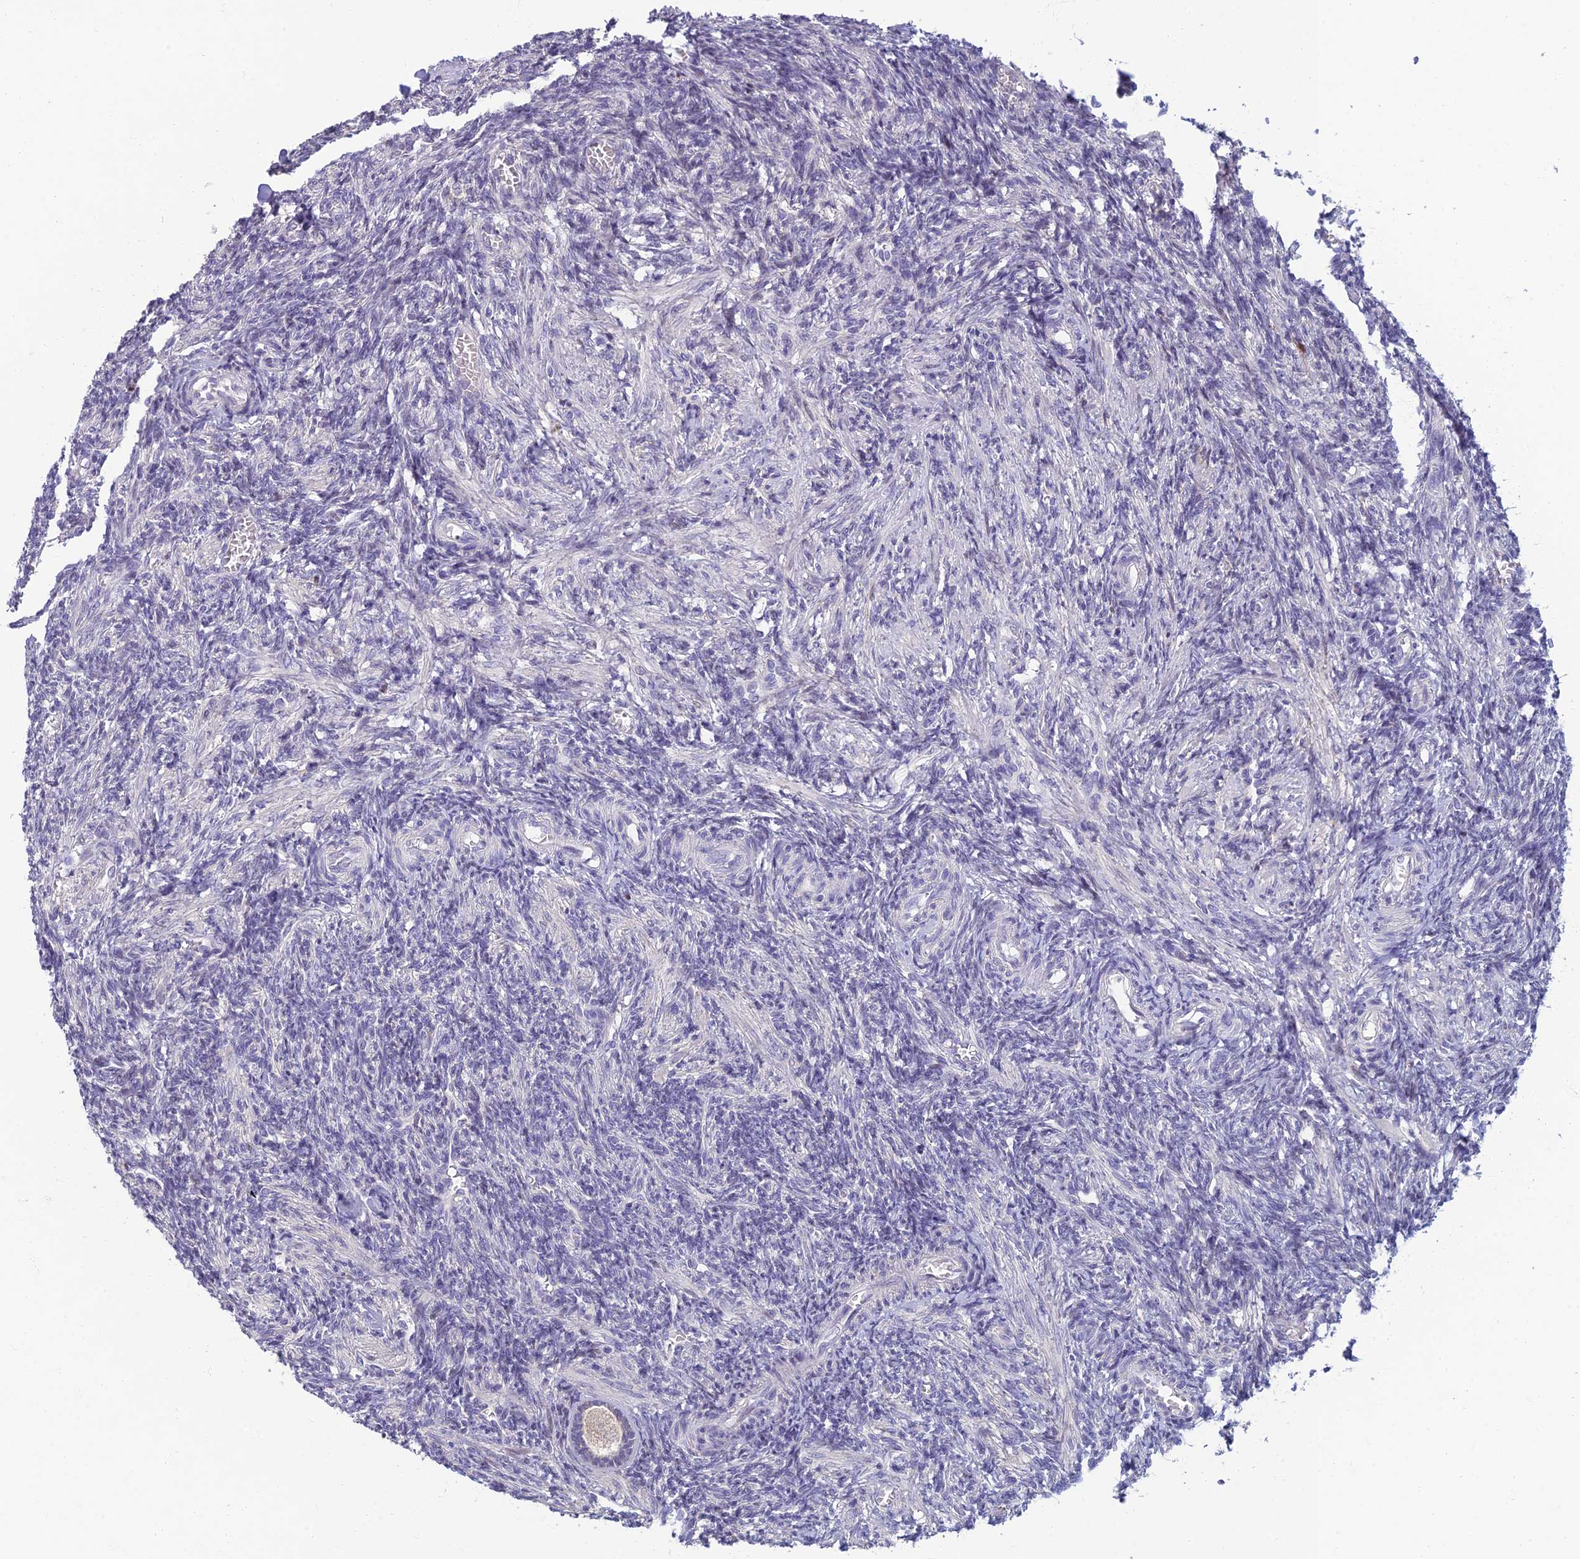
{"staining": {"intensity": "negative", "quantity": "none", "location": "none"}, "tissue": "ovary", "cell_type": "Follicle cells", "image_type": "normal", "snomed": [{"axis": "morphology", "description": "Normal tissue, NOS"}, {"axis": "topography", "description": "Ovary"}], "caption": "Follicle cells show no significant positivity in benign ovary.", "gene": "NEURL1", "patient": {"sex": "female", "age": 27}}